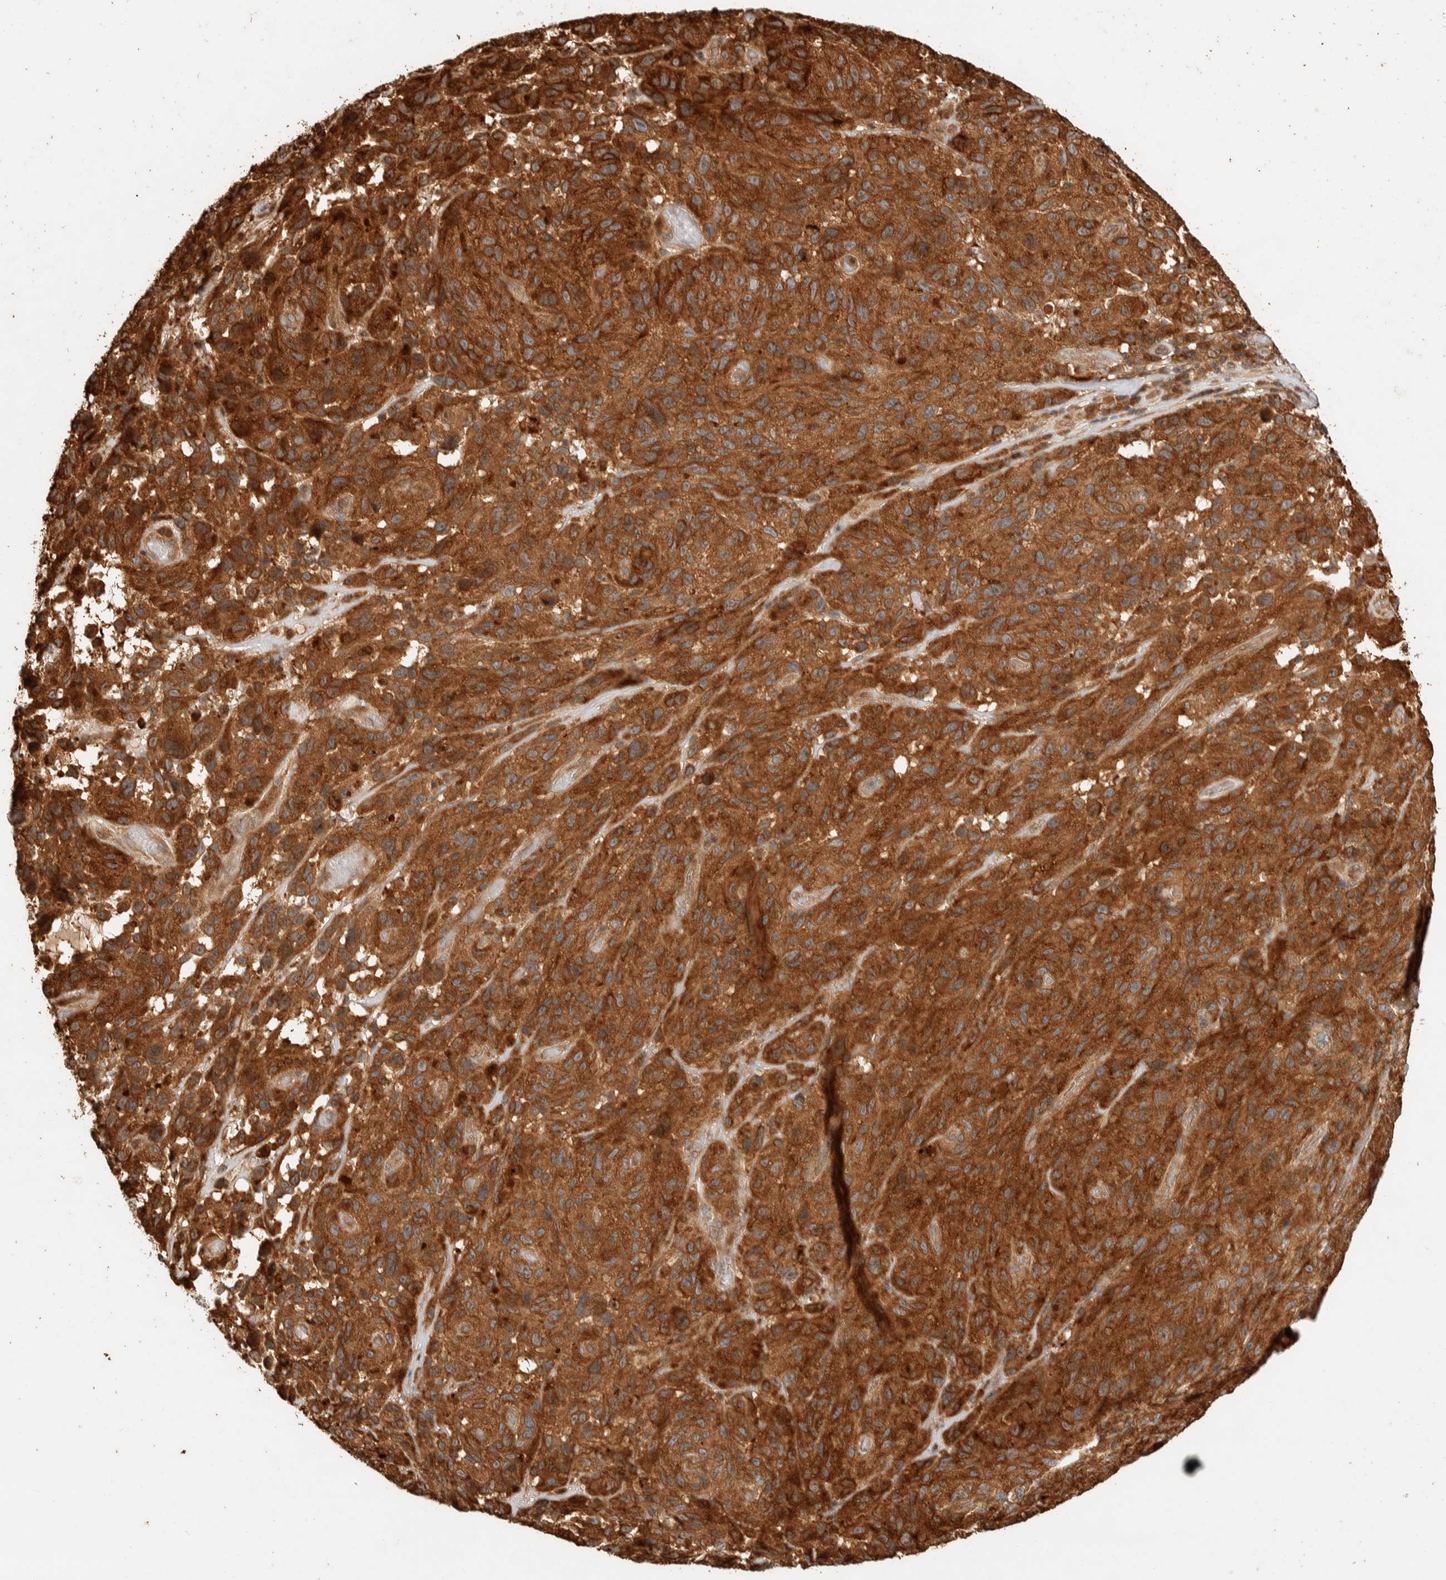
{"staining": {"intensity": "strong", "quantity": ">75%", "location": "cytoplasmic/membranous"}, "tissue": "melanoma", "cell_type": "Tumor cells", "image_type": "cancer", "snomed": [{"axis": "morphology", "description": "Malignant melanoma, NOS"}, {"axis": "topography", "description": "Skin"}], "caption": "The image displays staining of malignant melanoma, revealing strong cytoplasmic/membranous protein positivity (brown color) within tumor cells.", "gene": "EXOC7", "patient": {"sex": "male", "age": 66}}